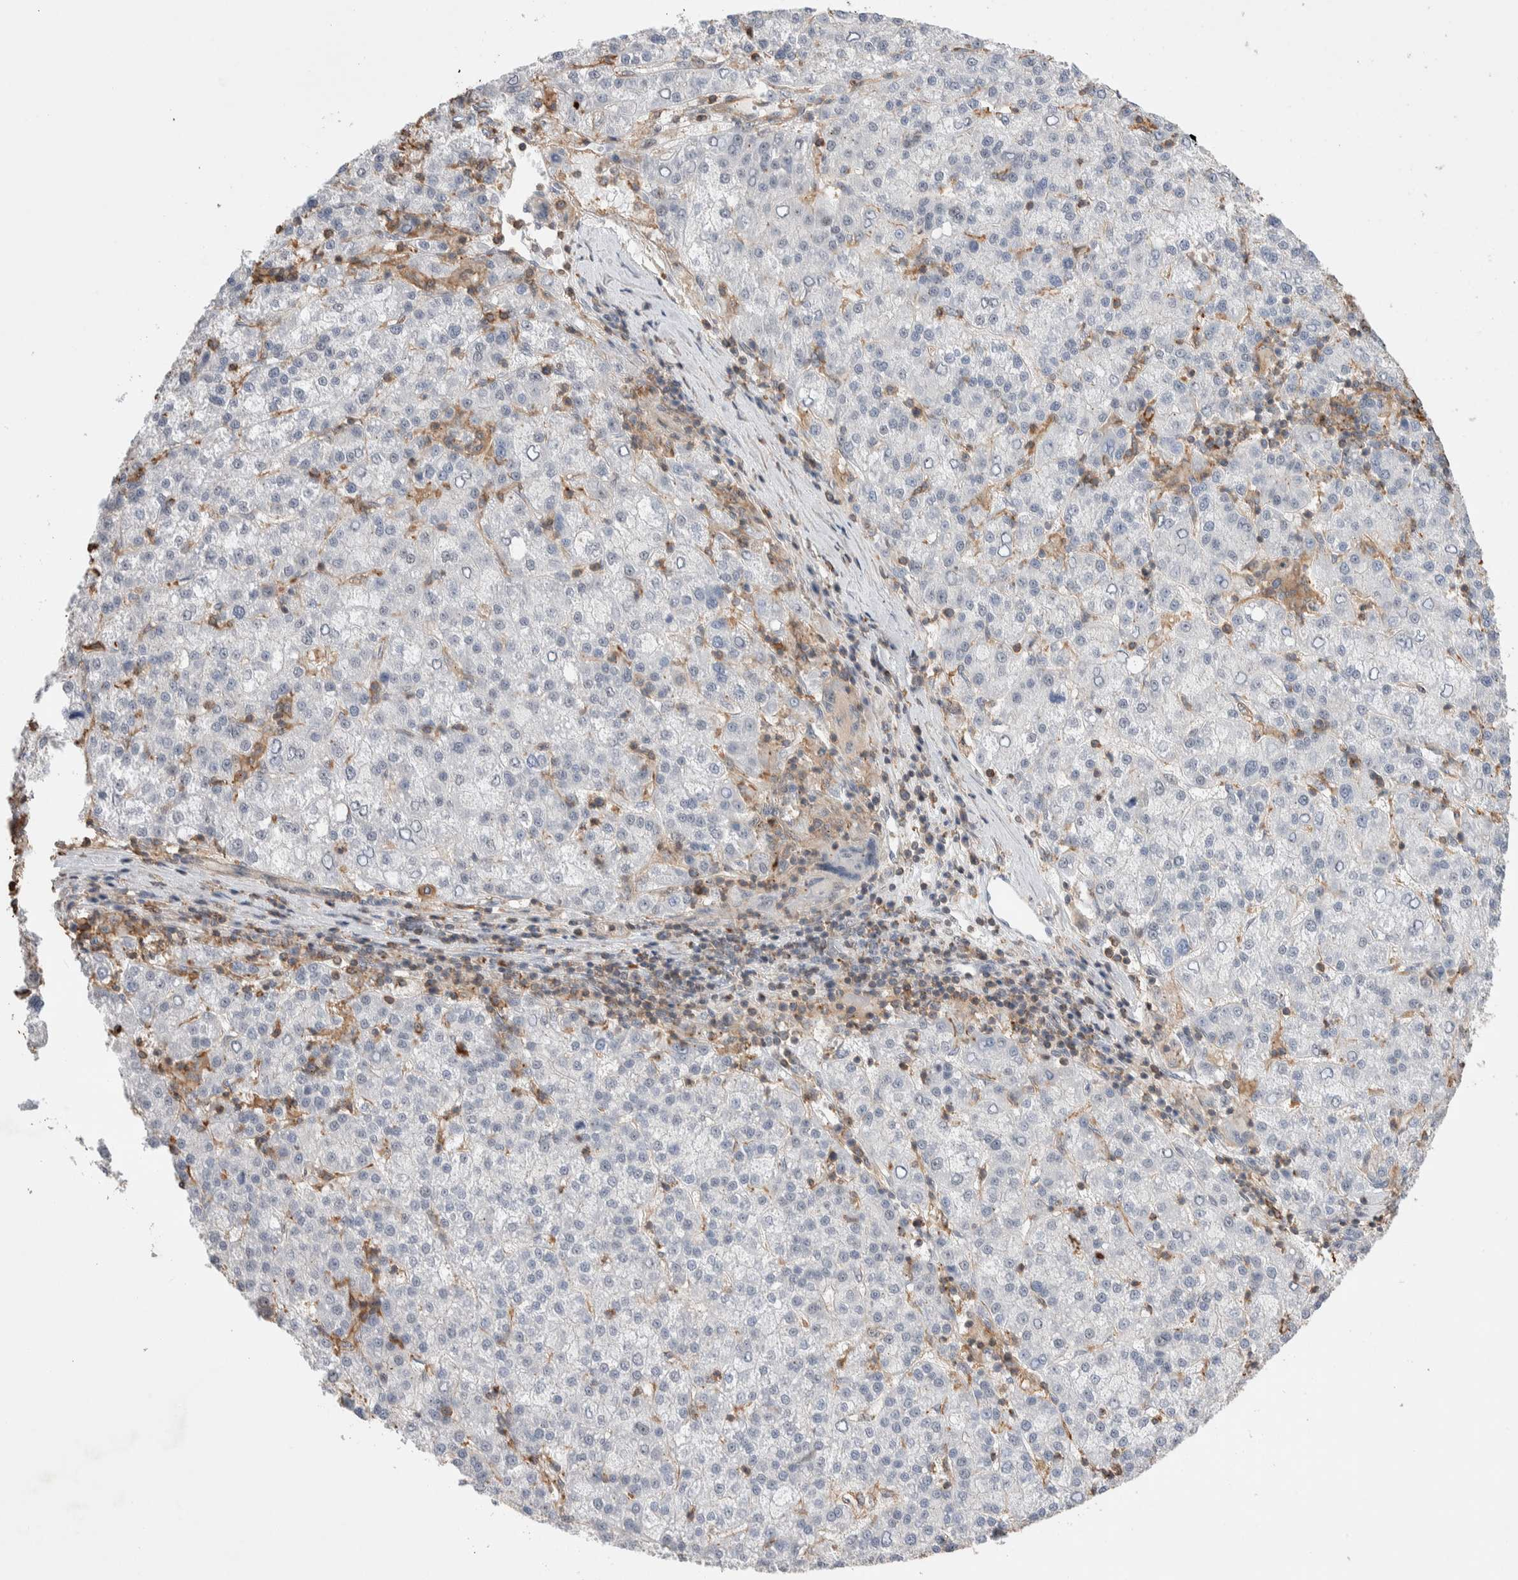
{"staining": {"intensity": "negative", "quantity": "none", "location": "none"}, "tissue": "liver cancer", "cell_type": "Tumor cells", "image_type": "cancer", "snomed": [{"axis": "morphology", "description": "Carcinoma, Hepatocellular, NOS"}, {"axis": "topography", "description": "Liver"}], "caption": "There is no significant expression in tumor cells of liver hepatocellular carcinoma. (Immunohistochemistry, brightfield microscopy, high magnification).", "gene": "ZNF704", "patient": {"sex": "female", "age": 58}}